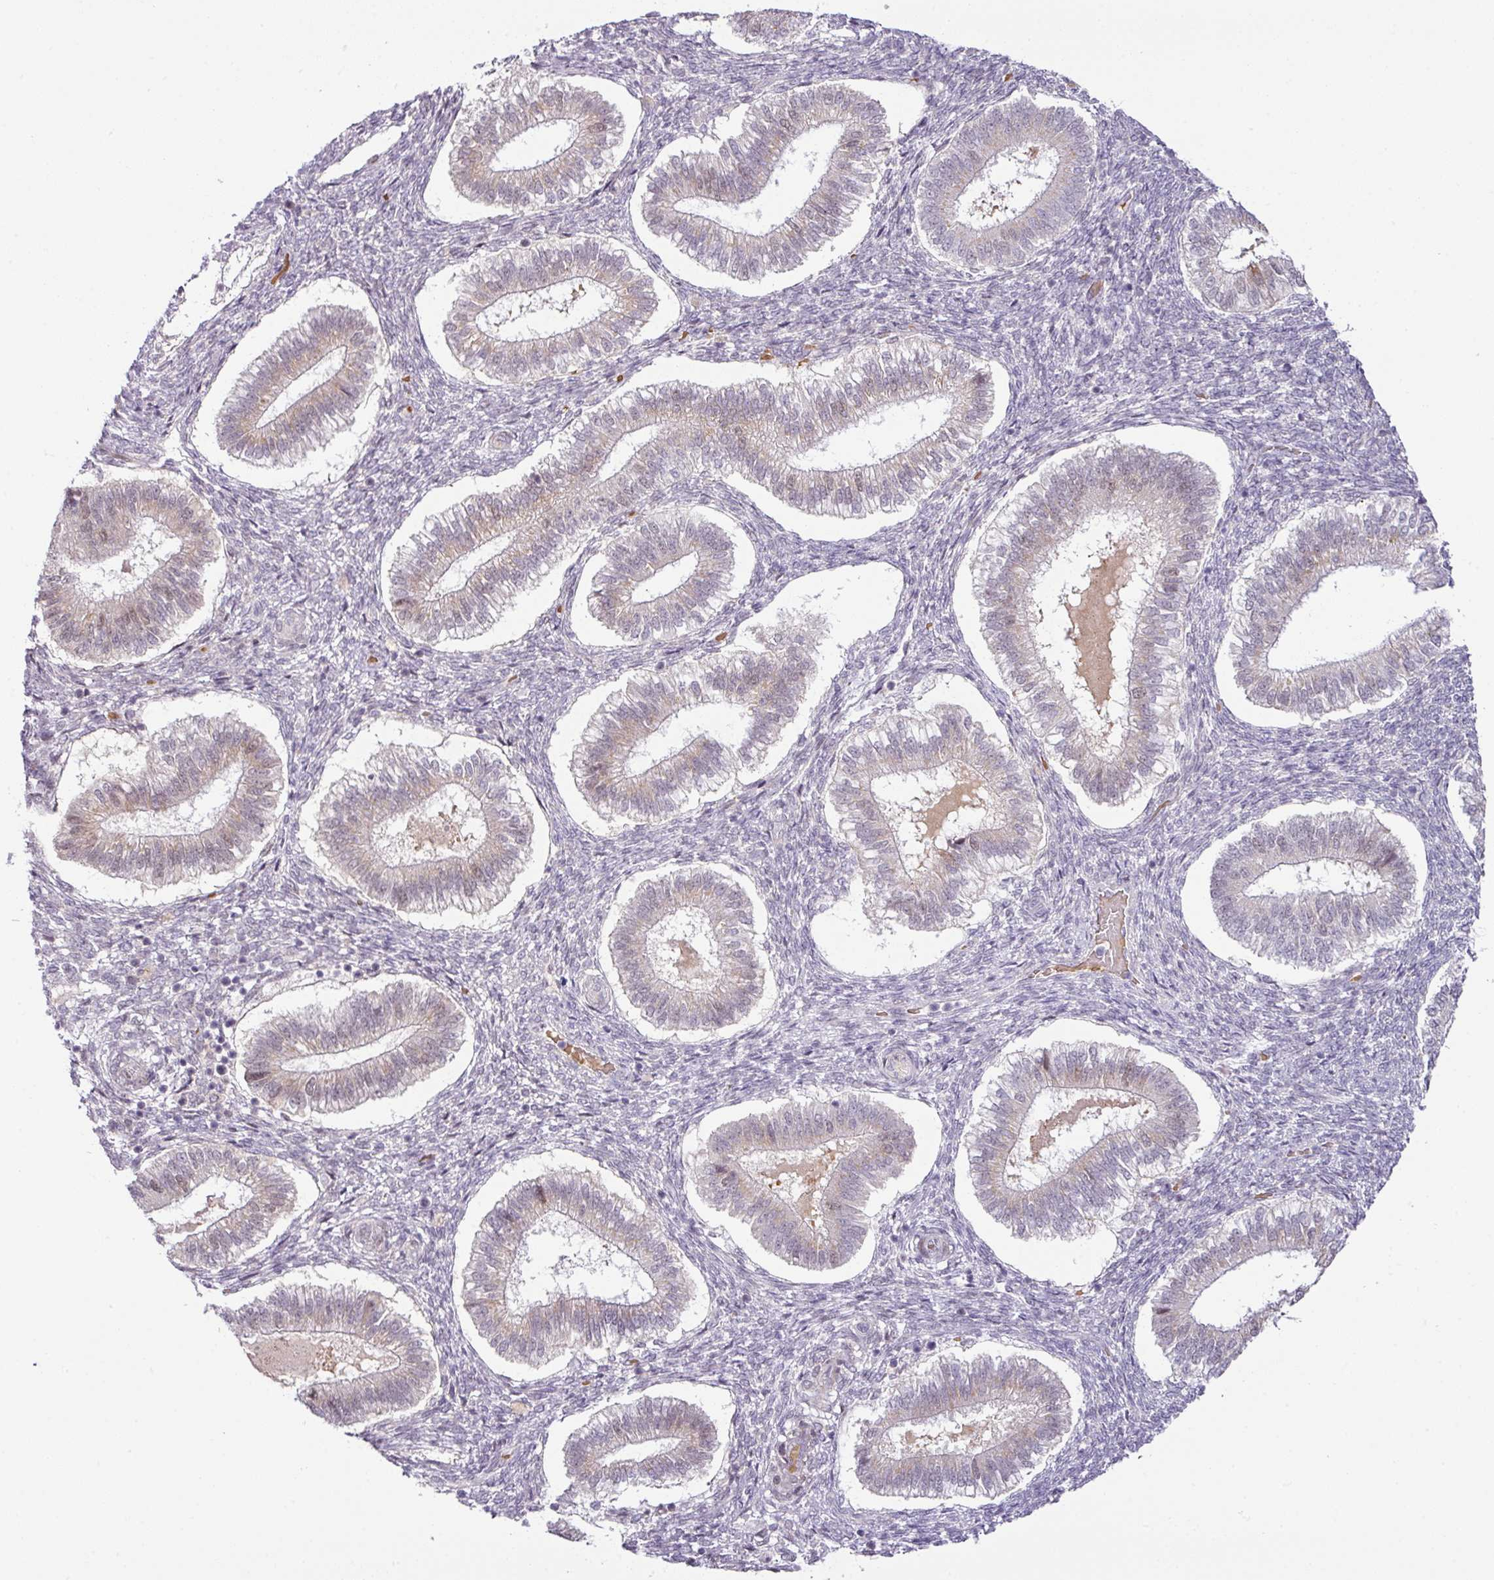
{"staining": {"intensity": "weak", "quantity": "<25%", "location": "nuclear"}, "tissue": "endometrium", "cell_type": "Cells in endometrial stroma", "image_type": "normal", "snomed": [{"axis": "morphology", "description": "Normal tissue, NOS"}, {"axis": "topography", "description": "Endometrium"}], "caption": "Human endometrium stained for a protein using immunohistochemistry demonstrates no staining in cells in endometrial stroma.", "gene": "PARP2", "patient": {"sex": "female", "age": 25}}